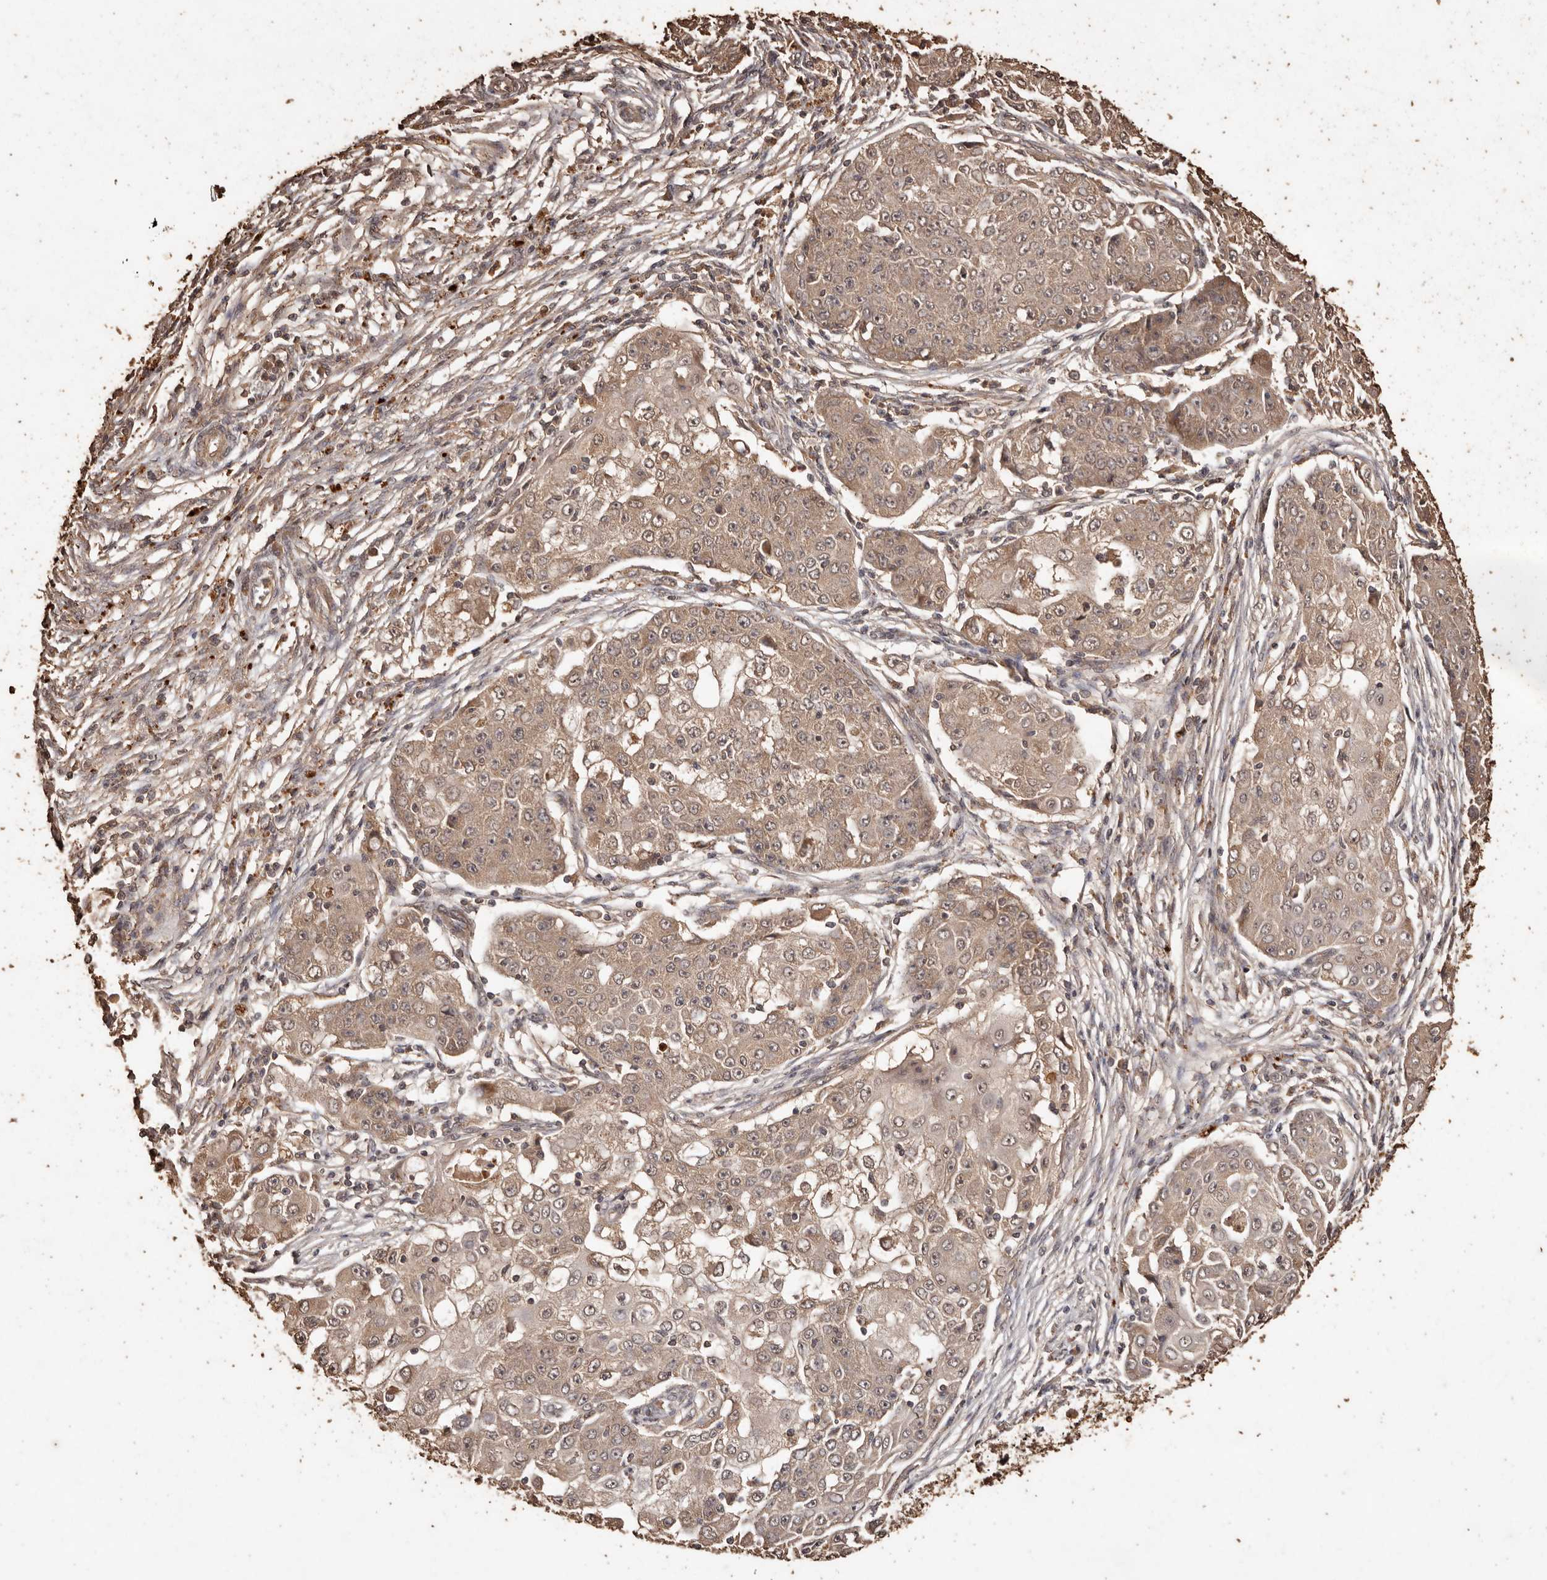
{"staining": {"intensity": "weak", "quantity": ">75%", "location": "cytoplasmic/membranous"}, "tissue": "ovarian cancer", "cell_type": "Tumor cells", "image_type": "cancer", "snomed": [{"axis": "morphology", "description": "Carcinoma, endometroid"}, {"axis": "topography", "description": "Ovary"}], "caption": "Ovarian cancer was stained to show a protein in brown. There is low levels of weak cytoplasmic/membranous expression in approximately >75% of tumor cells.", "gene": "PKDCC", "patient": {"sex": "female", "age": 42}}